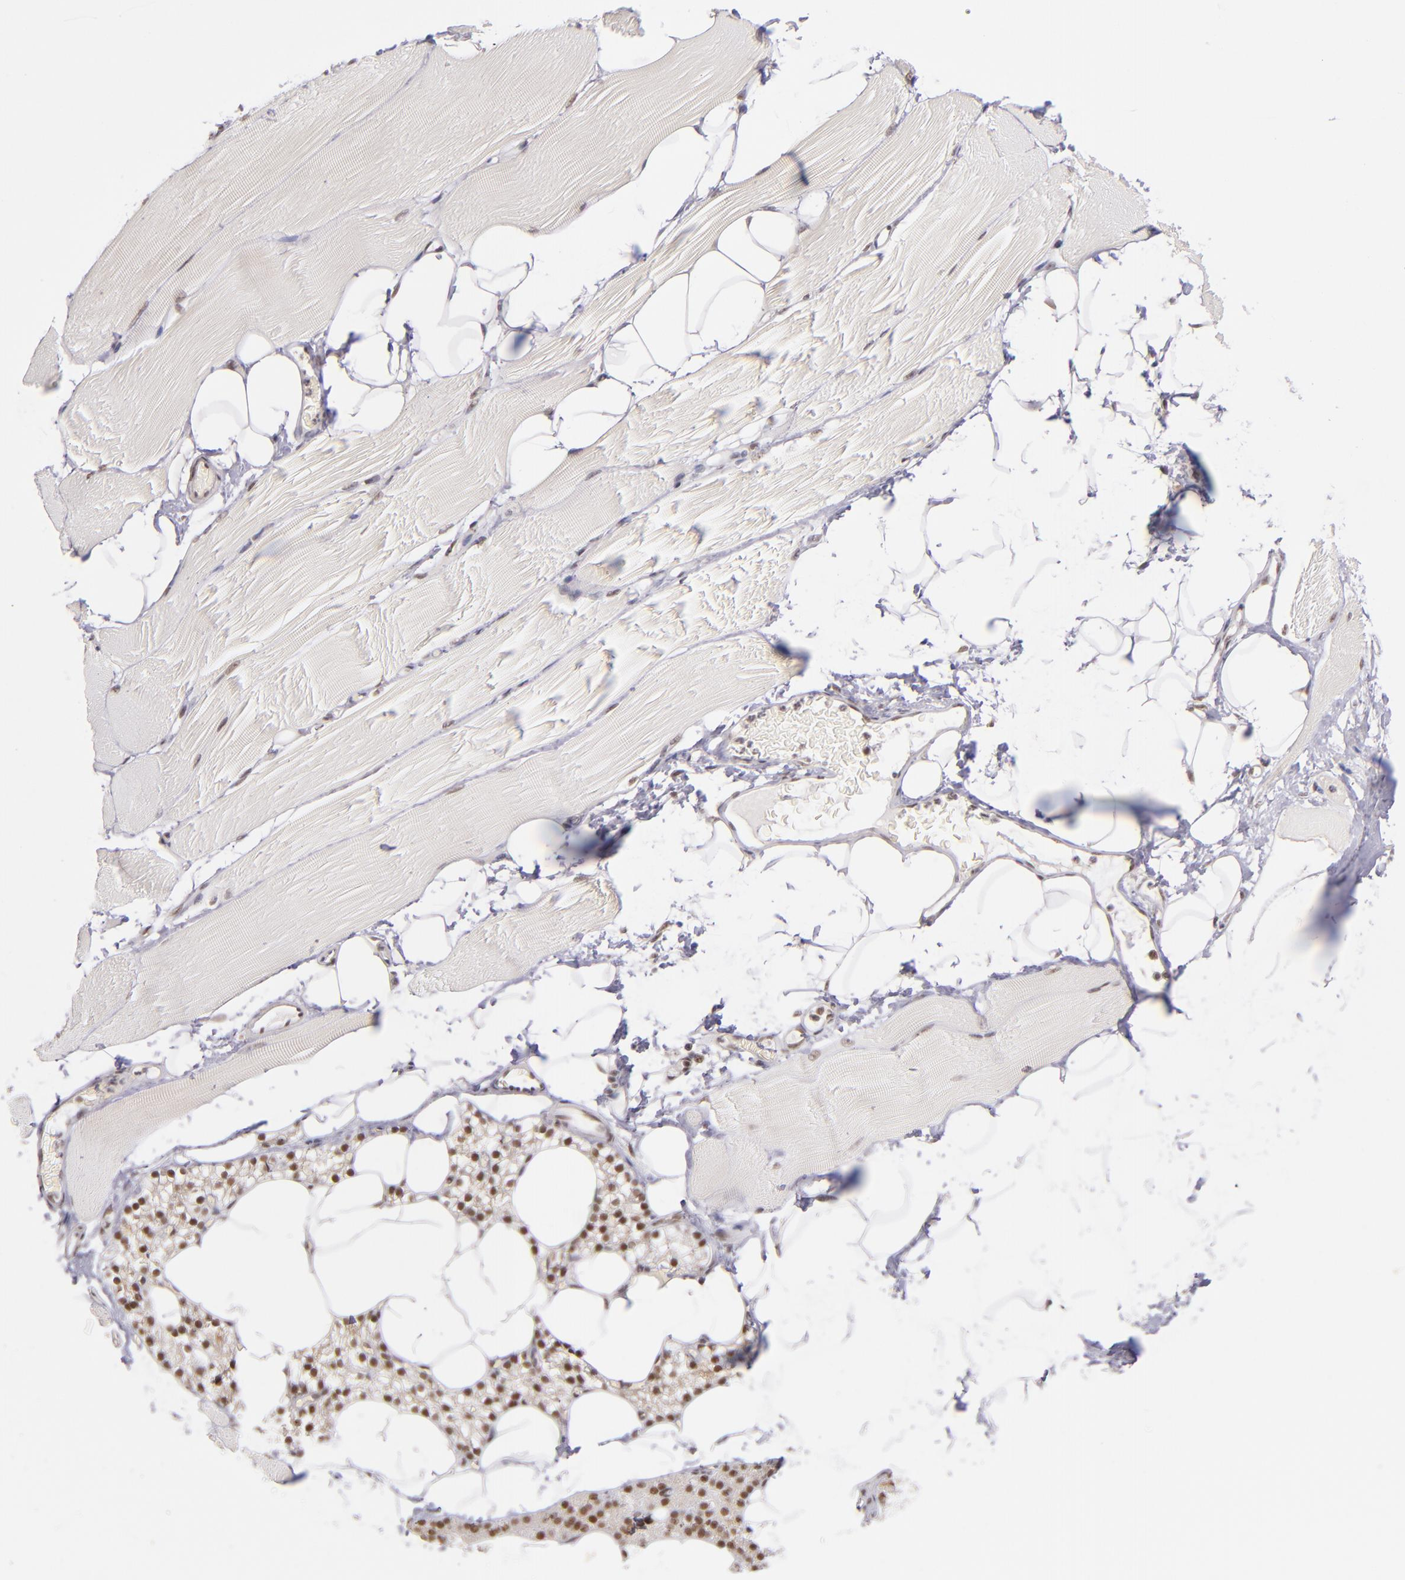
{"staining": {"intensity": "moderate", "quantity": ">75%", "location": "nuclear"}, "tissue": "skeletal muscle", "cell_type": "Myocytes", "image_type": "normal", "snomed": [{"axis": "morphology", "description": "Normal tissue, NOS"}, {"axis": "topography", "description": "Skeletal muscle"}, {"axis": "topography", "description": "Parathyroid gland"}], "caption": "The image reveals a brown stain indicating the presence of a protein in the nuclear of myocytes in skeletal muscle.", "gene": "ZNF148", "patient": {"sex": "female", "age": 37}}